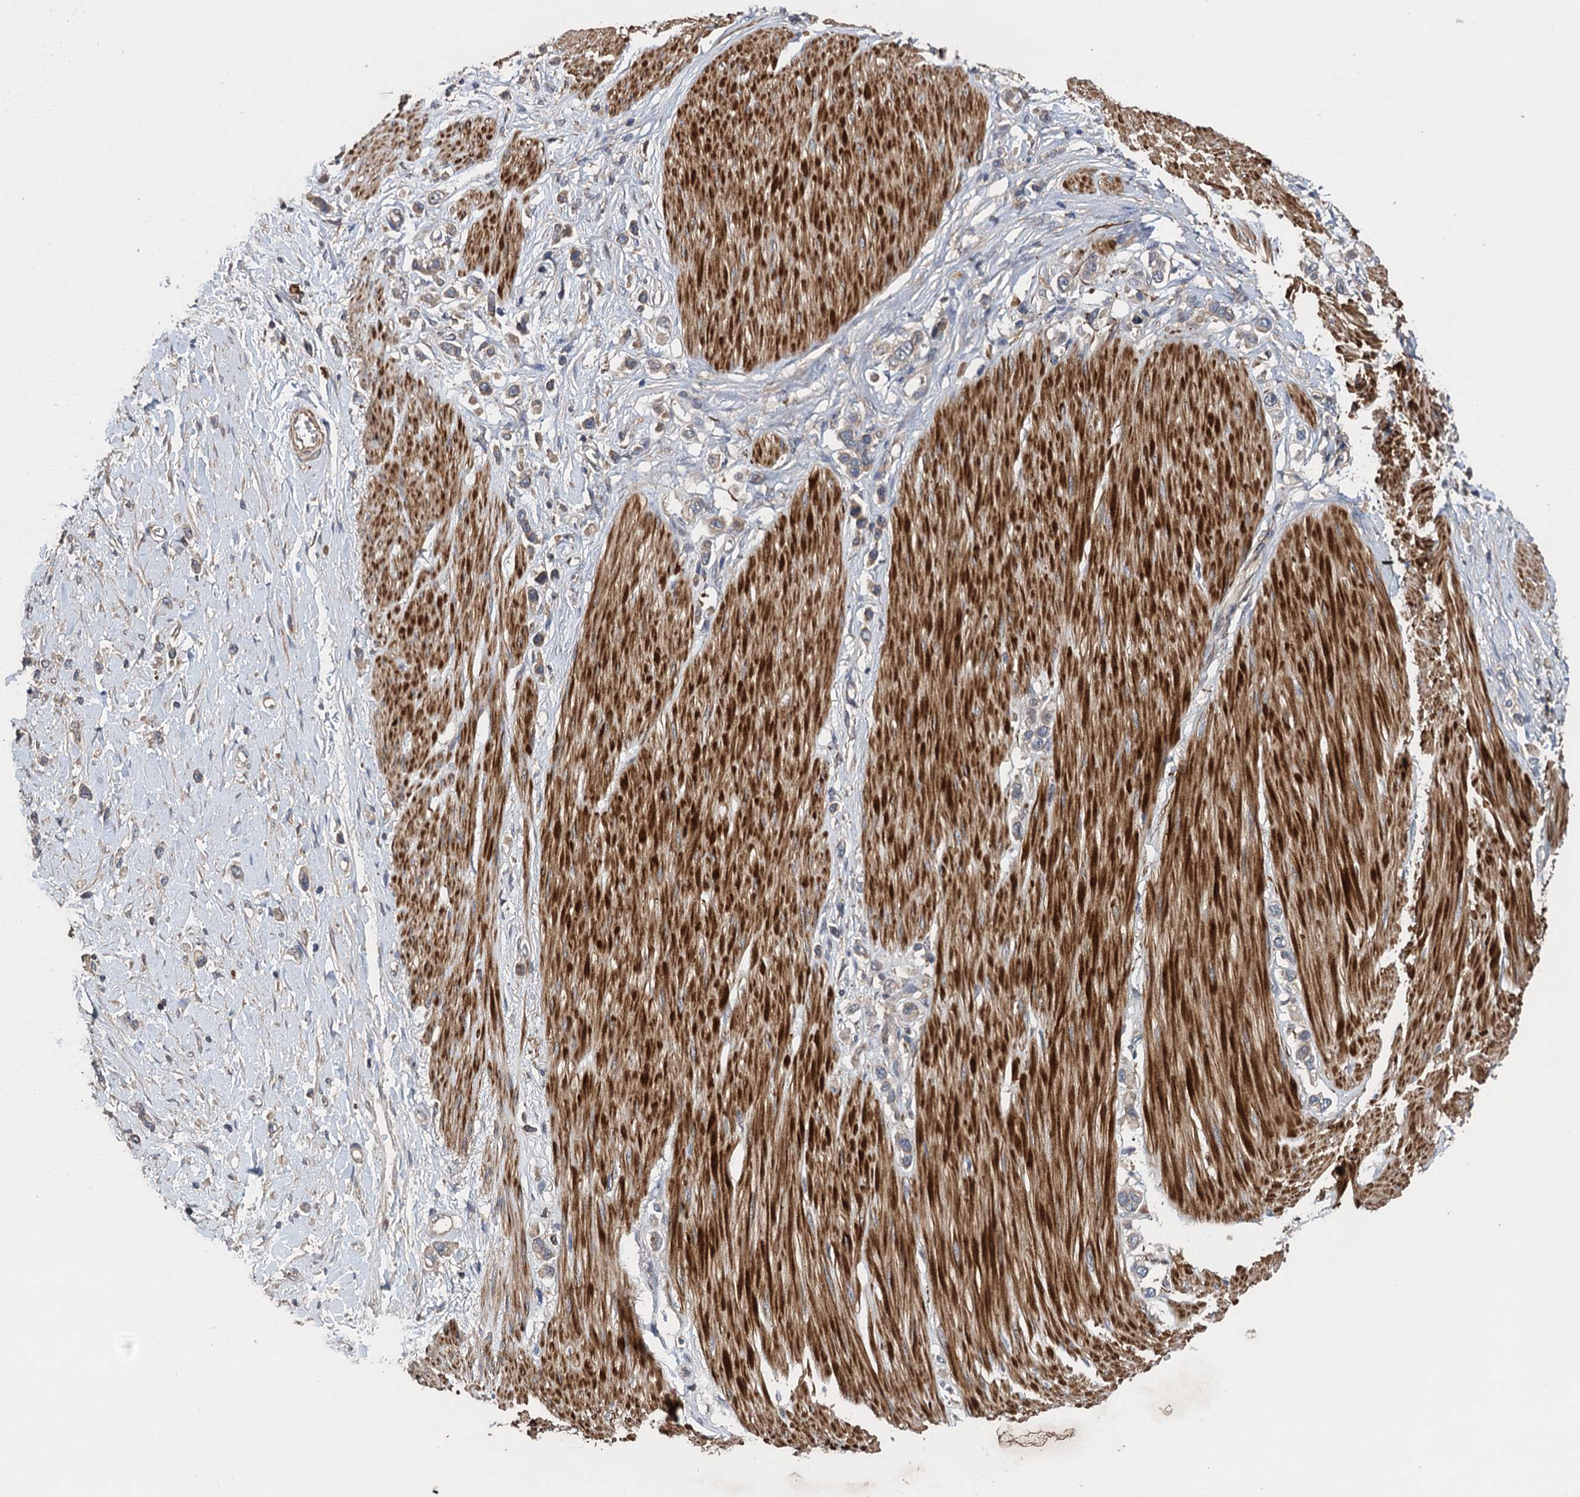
{"staining": {"intensity": "weak", "quantity": "25%-75%", "location": "cytoplasmic/membranous"}, "tissue": "stomach cancer", "cell_type": "Tumor cells", "image_type": "cancer", "snomed": [{"axis": "morphology", "description": "Adenocarcinoma, NOS"}, {"axis": "topography", "description": "Stomach"}], "caption": "Stomach adenocarcinoma stained with DAB immunohistochemistry (IHC) shows low levels of weak cytoplasmic/membranous positivity in approximately 25%-75% of tumor cells.", "gene": "CNTN5", "patient": {"sex": "female", "age": 65}}